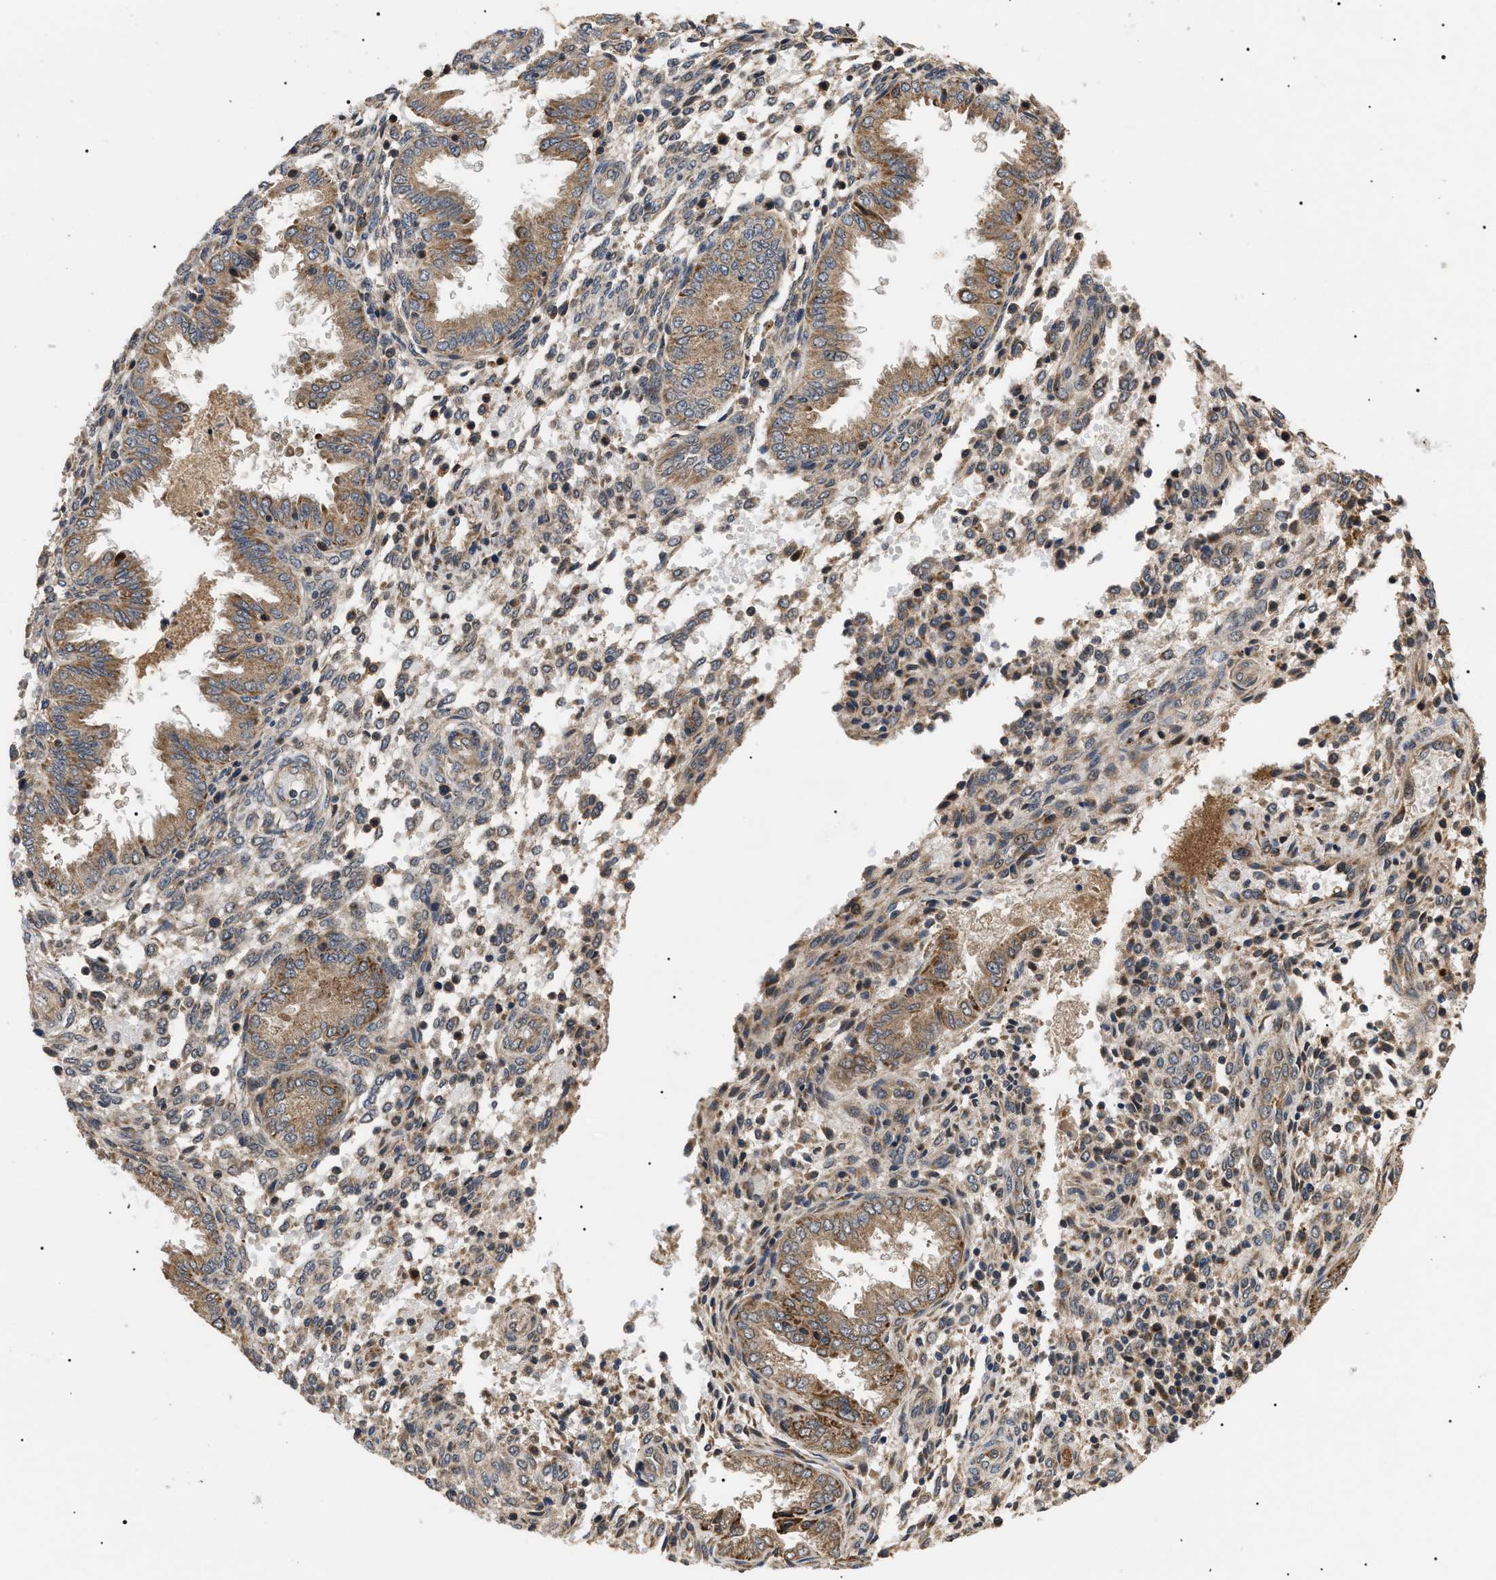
{"staining": {"intensity": "weak", "quantity": ">75%", "location": "cytoplasmic/membranous"}, "tissue": "endometrium", "cell_type": "Cells in endometrial stroma", "image_type": "normal", "snomed": [{"axis": "morphology", "description": "Normal tissue, NOS"}, {"axis": "topography", "description": "Endometrium"}], "caption": "Immunohistochemistry (IHC) staining of benign endometrium, which shows low levels of weak cytoplasmic/membranous expression in about >75% of cells in endometrial stroma indicating weak cytoplasmic/membranous protein staining. The staining was performed using DAB (brown) for protein detection and nuclei were counterstained in hematoxylin (blue).", "gene": "ASTL", "patient": {"sex": "female", "age": 33}}